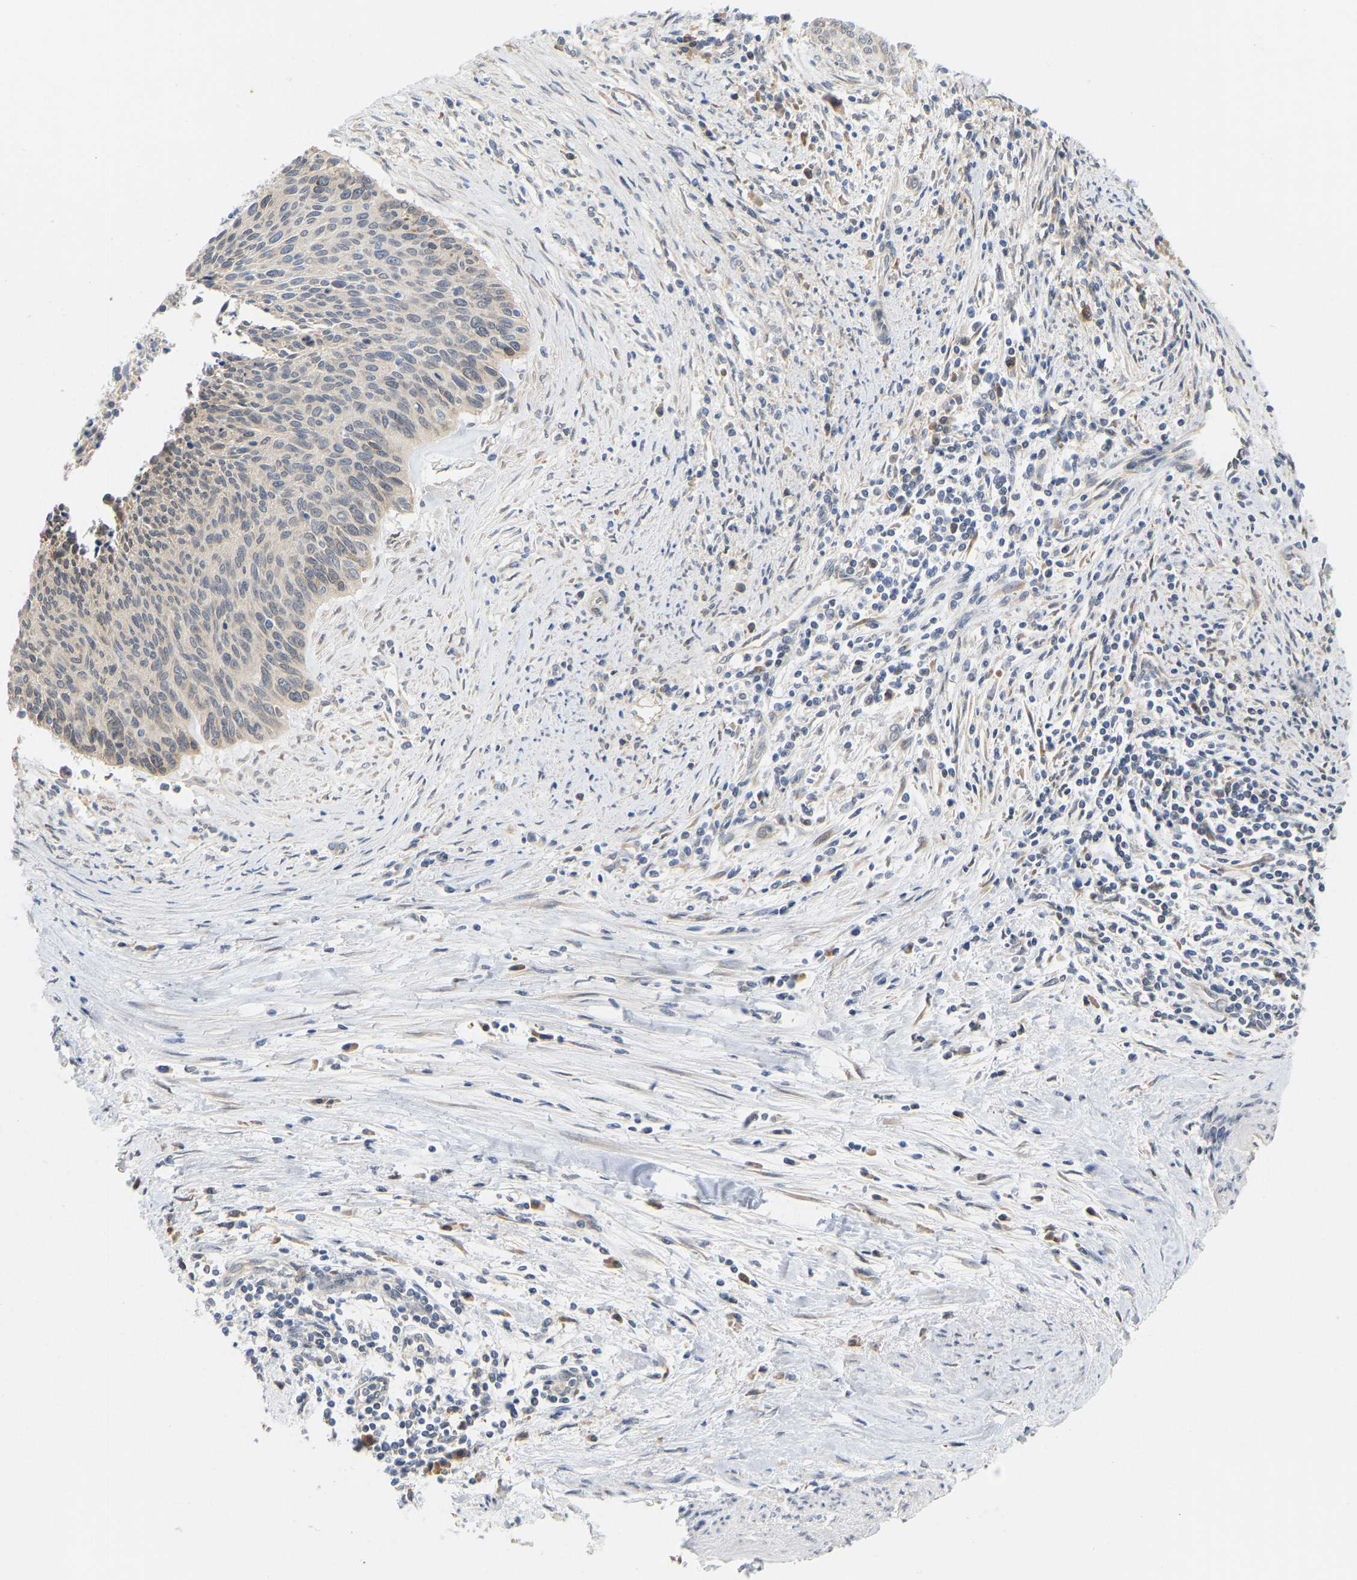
{"staining": {"intensity": "weak", "quantity": "<25%", "location": "cytoplasmic/membranous"}, "tissue": "cervical cancer", "cell_type": "Tumor cells", "image_type": "cancer", "snomed": [{"axis": "morphology", "description": "Squamous cell carcinoma, NOS"}, {"axis": "topography", "description": "Cervix"}], "caption": "Human cervical cancer (squamous cell carcinoma) stained for a protein using IHC displays no staining in tumor cells.", "gene": "BEND3", "patient": {"sex": "female", "age": 55}}